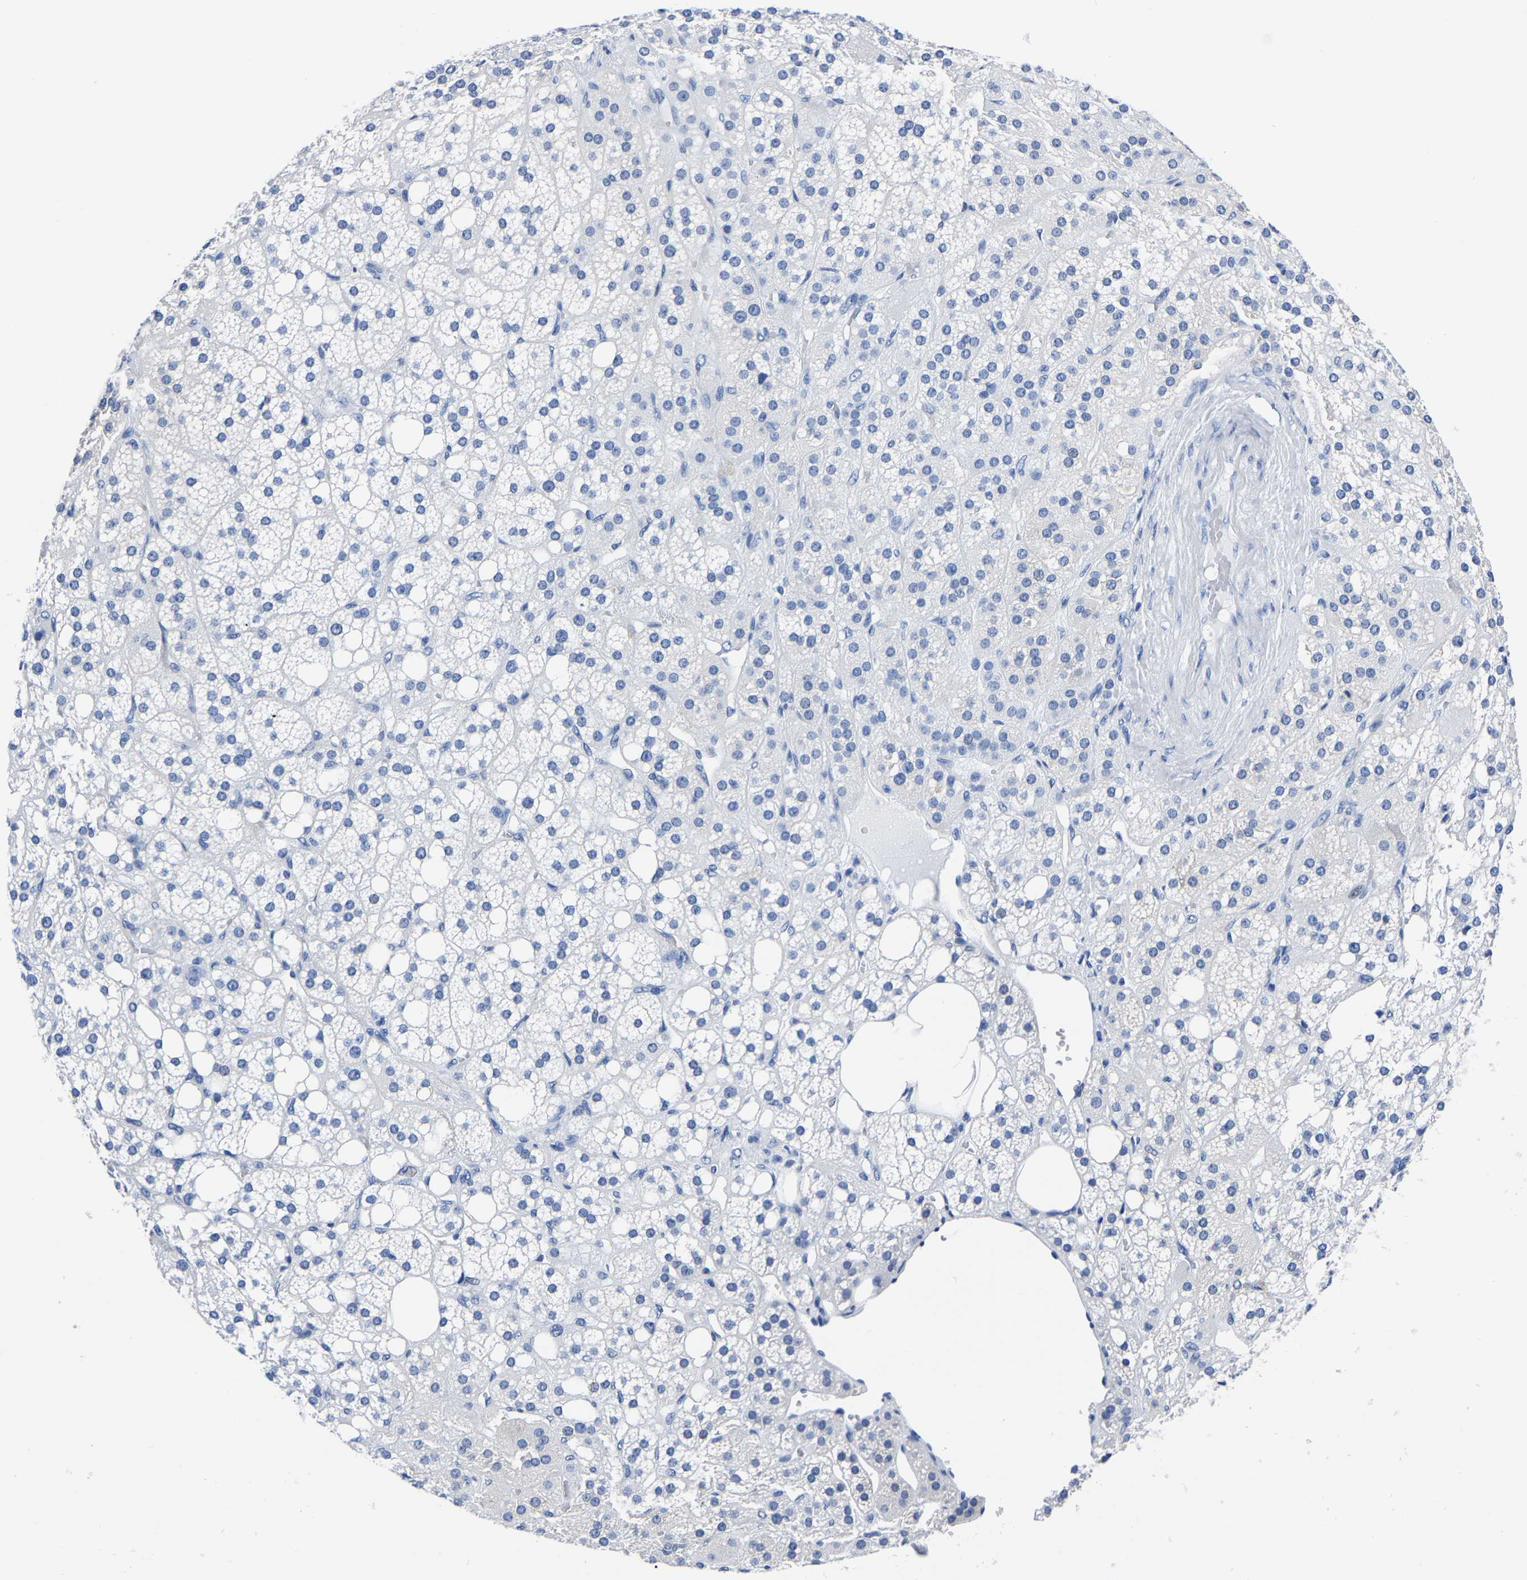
{"staining": {"intensity": "negative", "quantity": "none", "location": "none"}, "tissue": "adrenal gland", "cell_type": "Glandular cells", "image_type": "normal", "snomed": [{"axis": "morphology", "description": "Normal tissue, NOS"}, {"axis": "topography", "description": "Adrenal gland"}], "caption": "Adrenal gland was stained to show a protein in brown. There is no significant staining in glandular cells. (Immunohistochemistry (ihc), brightfield microscopy, high magnification).", "gene": "IMPG2", "patient": {"sex": "female", "age": 59}}